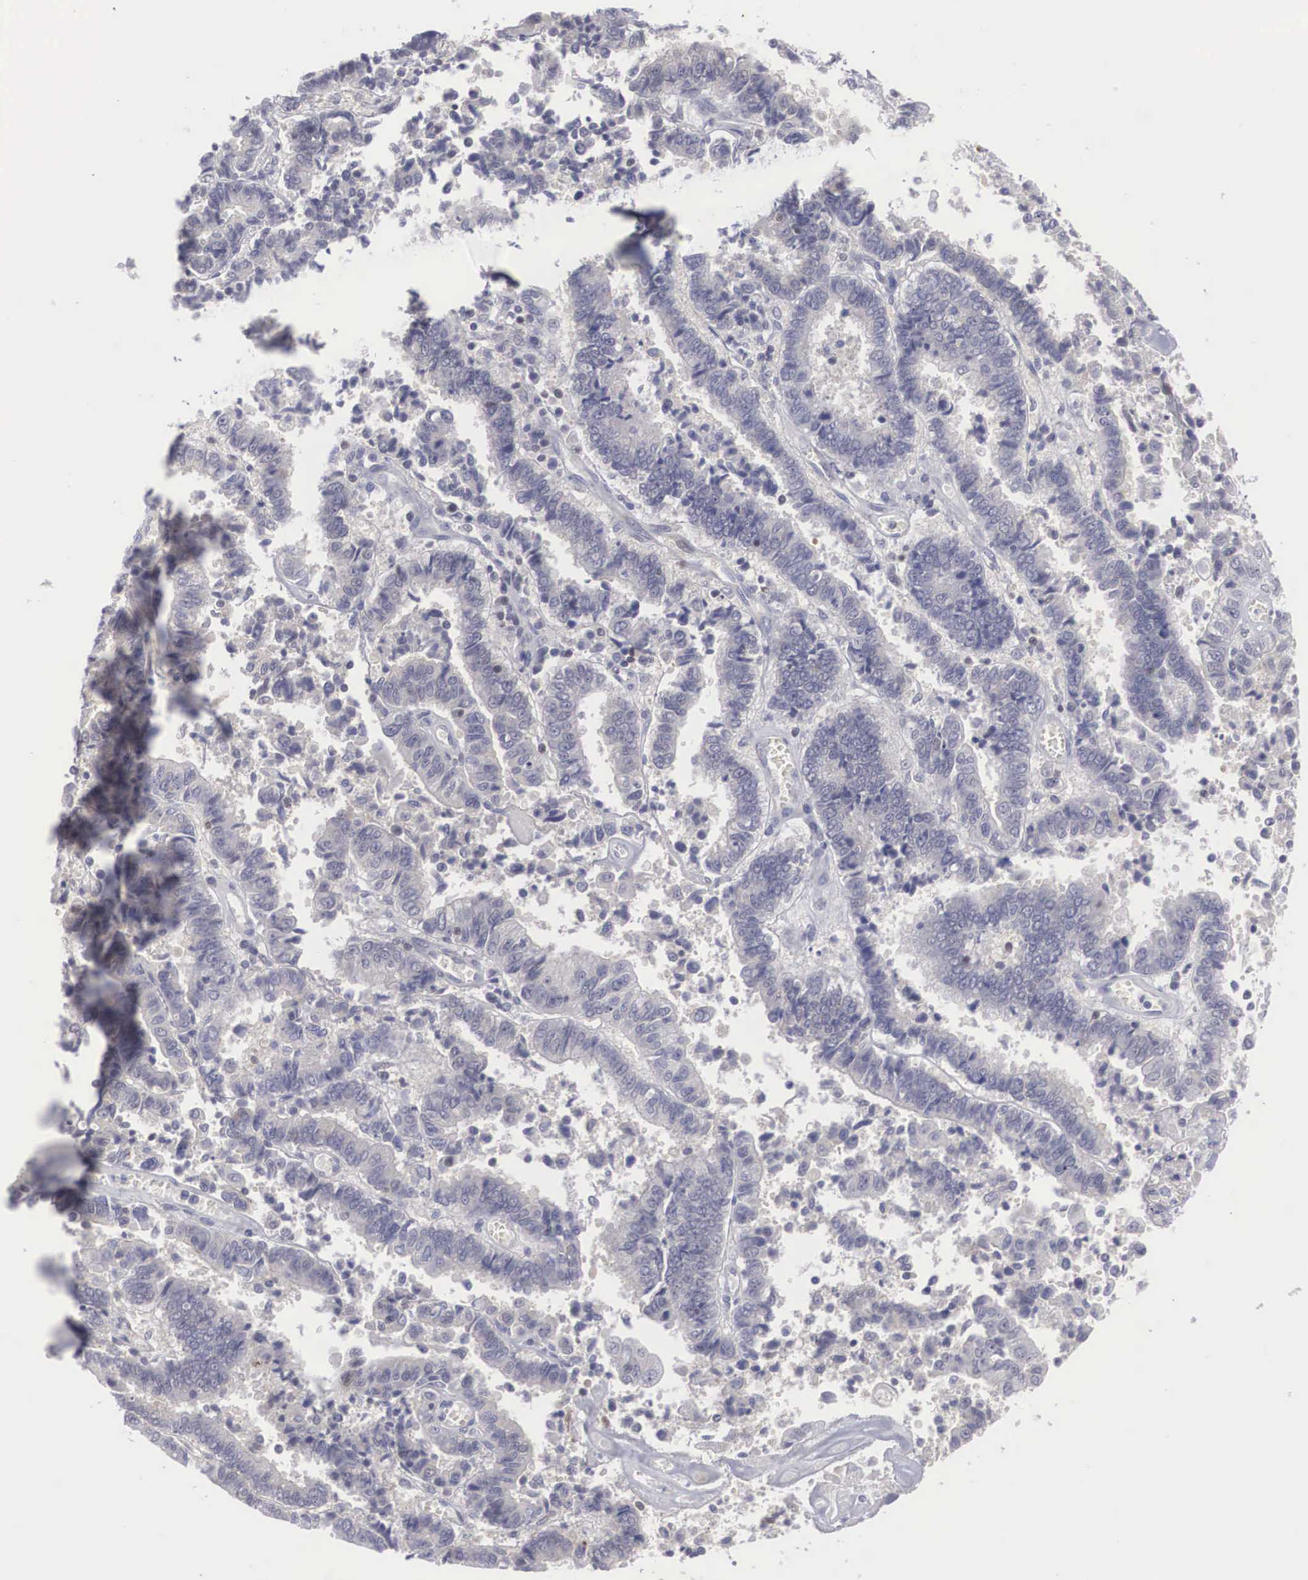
{"staining": {"intensity": "negative", "quantity": "none", "location": "none"}, "tissue": "endometrial cancer", "cell_type": "Tumor cells", "image_type": "cancer", "snomed": [{"axis": "morphology", "description": "Adenocarcinoma, NOS"}, {"axis": "topography", "description": "Endometrium"}], "caption": "This is an IHC micrograph of adenocarcinoma (endometrial). There is no positivity in tumor cells.", "gene": "RBPJ", "patient": {"sex": "female", "age": 75}}